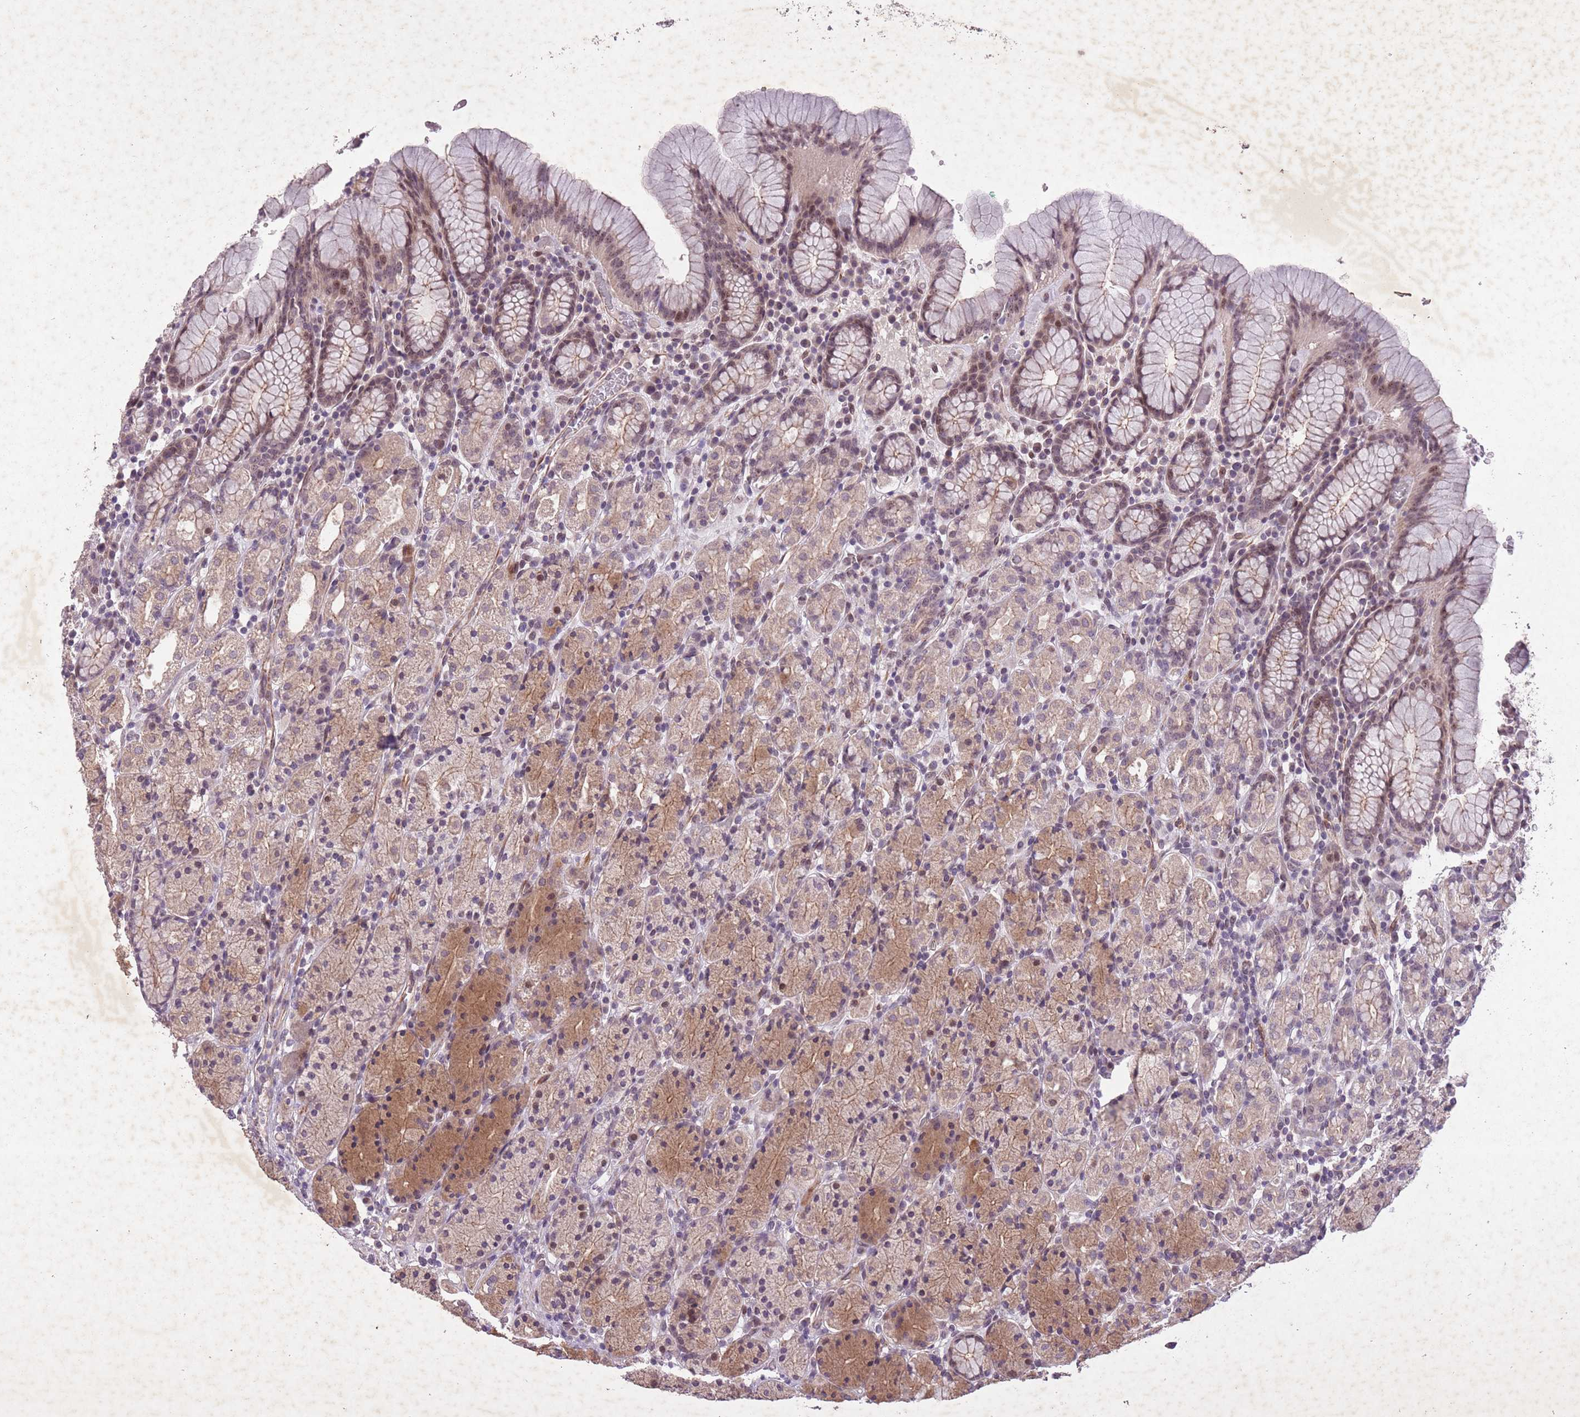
{"staining": {"intensity": "moderate", "quantity": "25%-75%", "location": "cytoplasmic/membranous,nuclear"}, "tissue": "stomach", "cell_type": "Glandular cells", "image_type": "normal", "snomed": [{"axis": "morphology", "description": "Normal tissue, NOS"}, {"axis": "topography", "description": "Stomach, upper"}, {"axis": "topography", "description": "Stomach"}], "caption": "Immunohistochemical staining of benign stomach shows moderate cytoplasmic/membranous,nuclear protein staining in approximately 25%-75% of glandular cells.", "gene": "CBX6", "patient": {"sex": "male", "age": 62}}